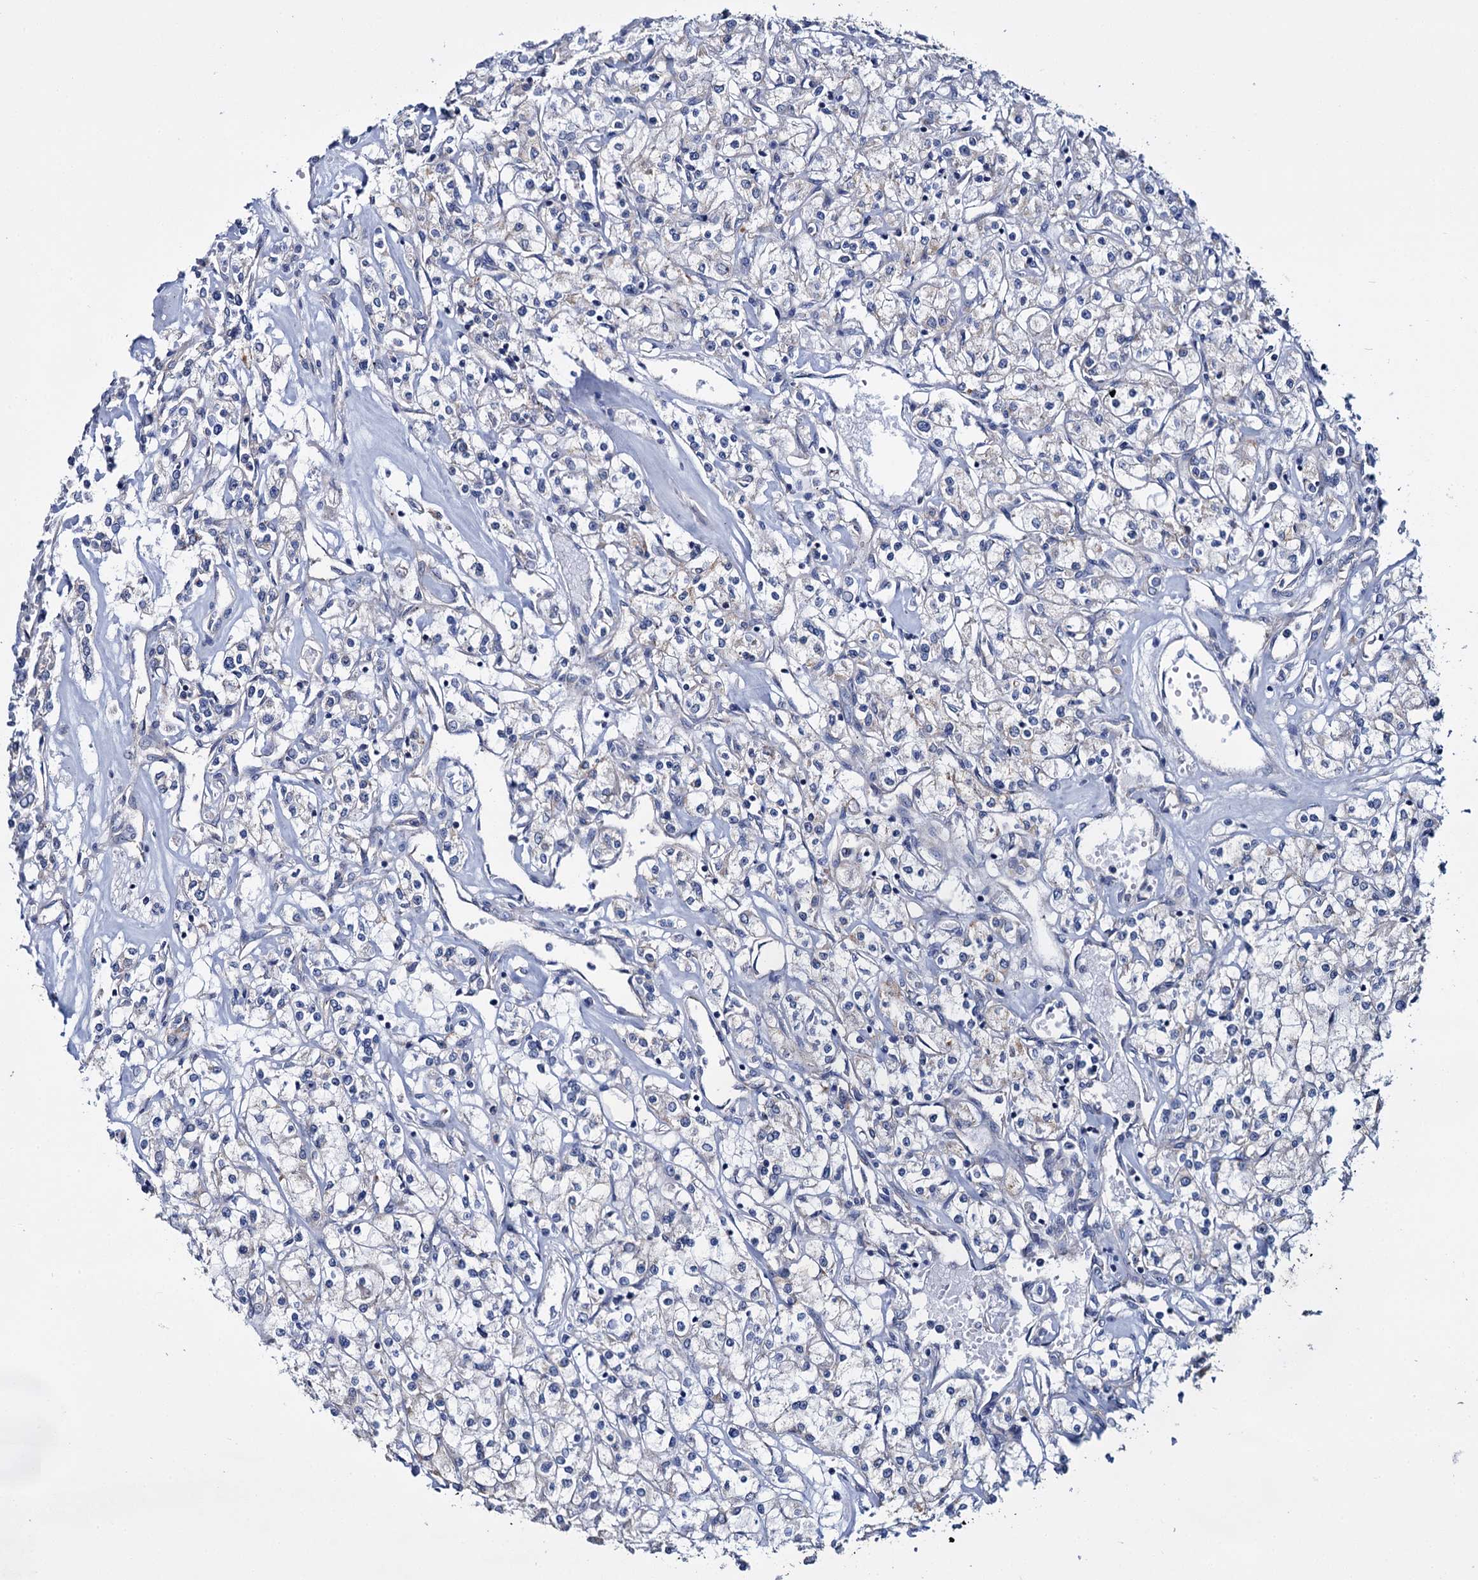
{"staining": {"intensity": "negative", "quantity": "none", "location": "none"}, "tissue": "renal cancer", "cell_type": "Tumor cells", "image_type": "cancer", "snomed": [{"axis": "morphology", "description": "Adenocarcinoma, NOS"}, {"axis": "topography", "description": "Kidney"}], "caption": "This is an immunohistochemistry histopathology image of renal cancer. There is no positivity in tumor cells.", "gene": "CEP295", "patient": {"sex": "female", "age": 59}}